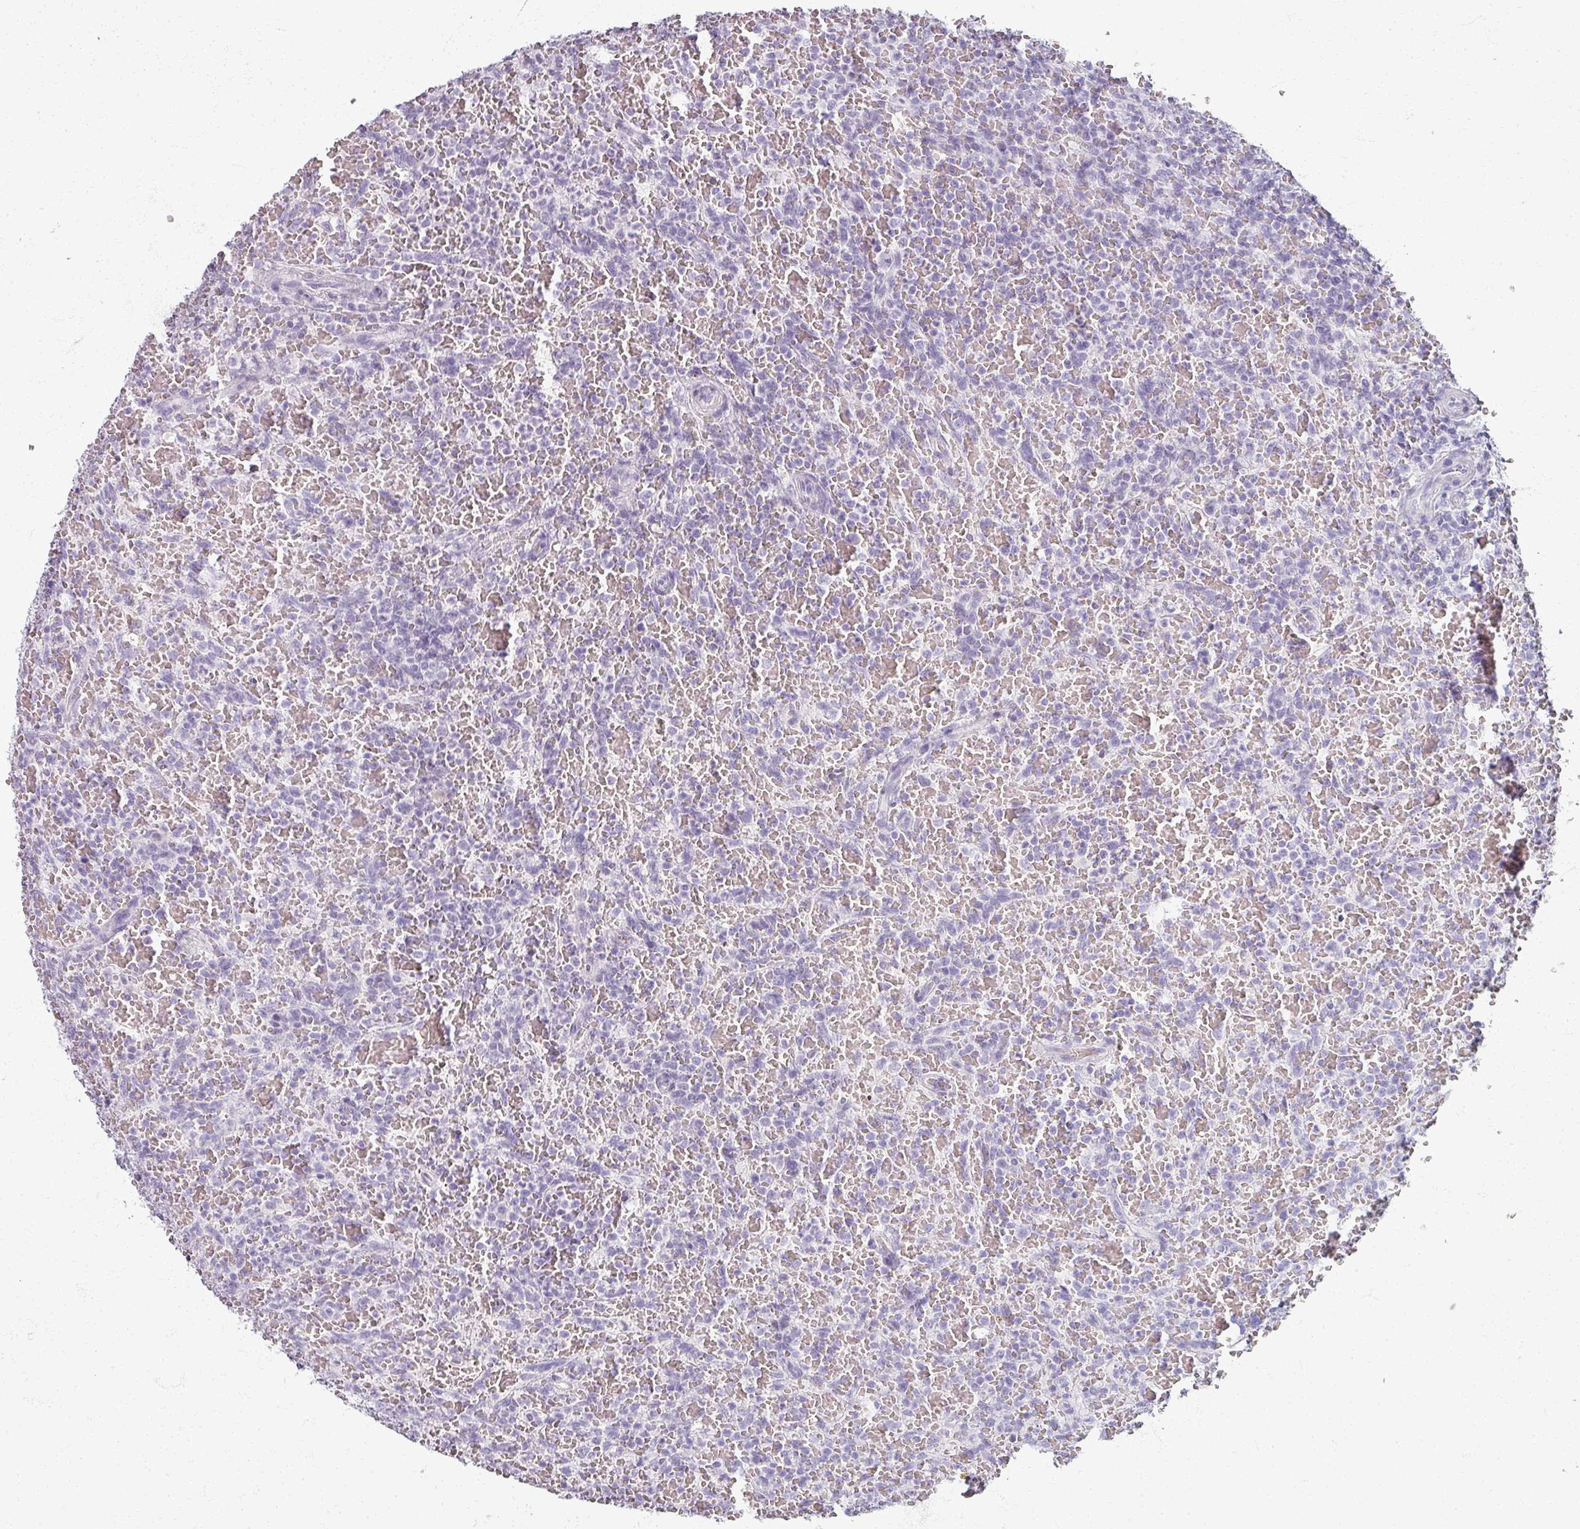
{"staining": {"intensity": "negative", "quantity": "none", "location": "none"}, "tissue": "lymphoma", "cell_type": "Tumor cells", "image_type": "cancer", "snomed": [{"axis": "morphology", "description": "Malignant lymphoma, non-Hodgkin's type, Low grade"}, {"axis": "topography", "description": "Spleen"}], "caption": "High magnification brightfield microscopy of lymphoma stained with DAB (brown) and counterstained with hematoxylin (blue): tumor cells show no significant staining. (Stains: DAB (3,3'-diaminobenzidine) immunohistochemistry (IHC) with hematoxylin counter stain, Microscopy: brightfield microscopy at high magnification).", "gene": "REG3G", "patient": {"sex": "female", "age": 64}}